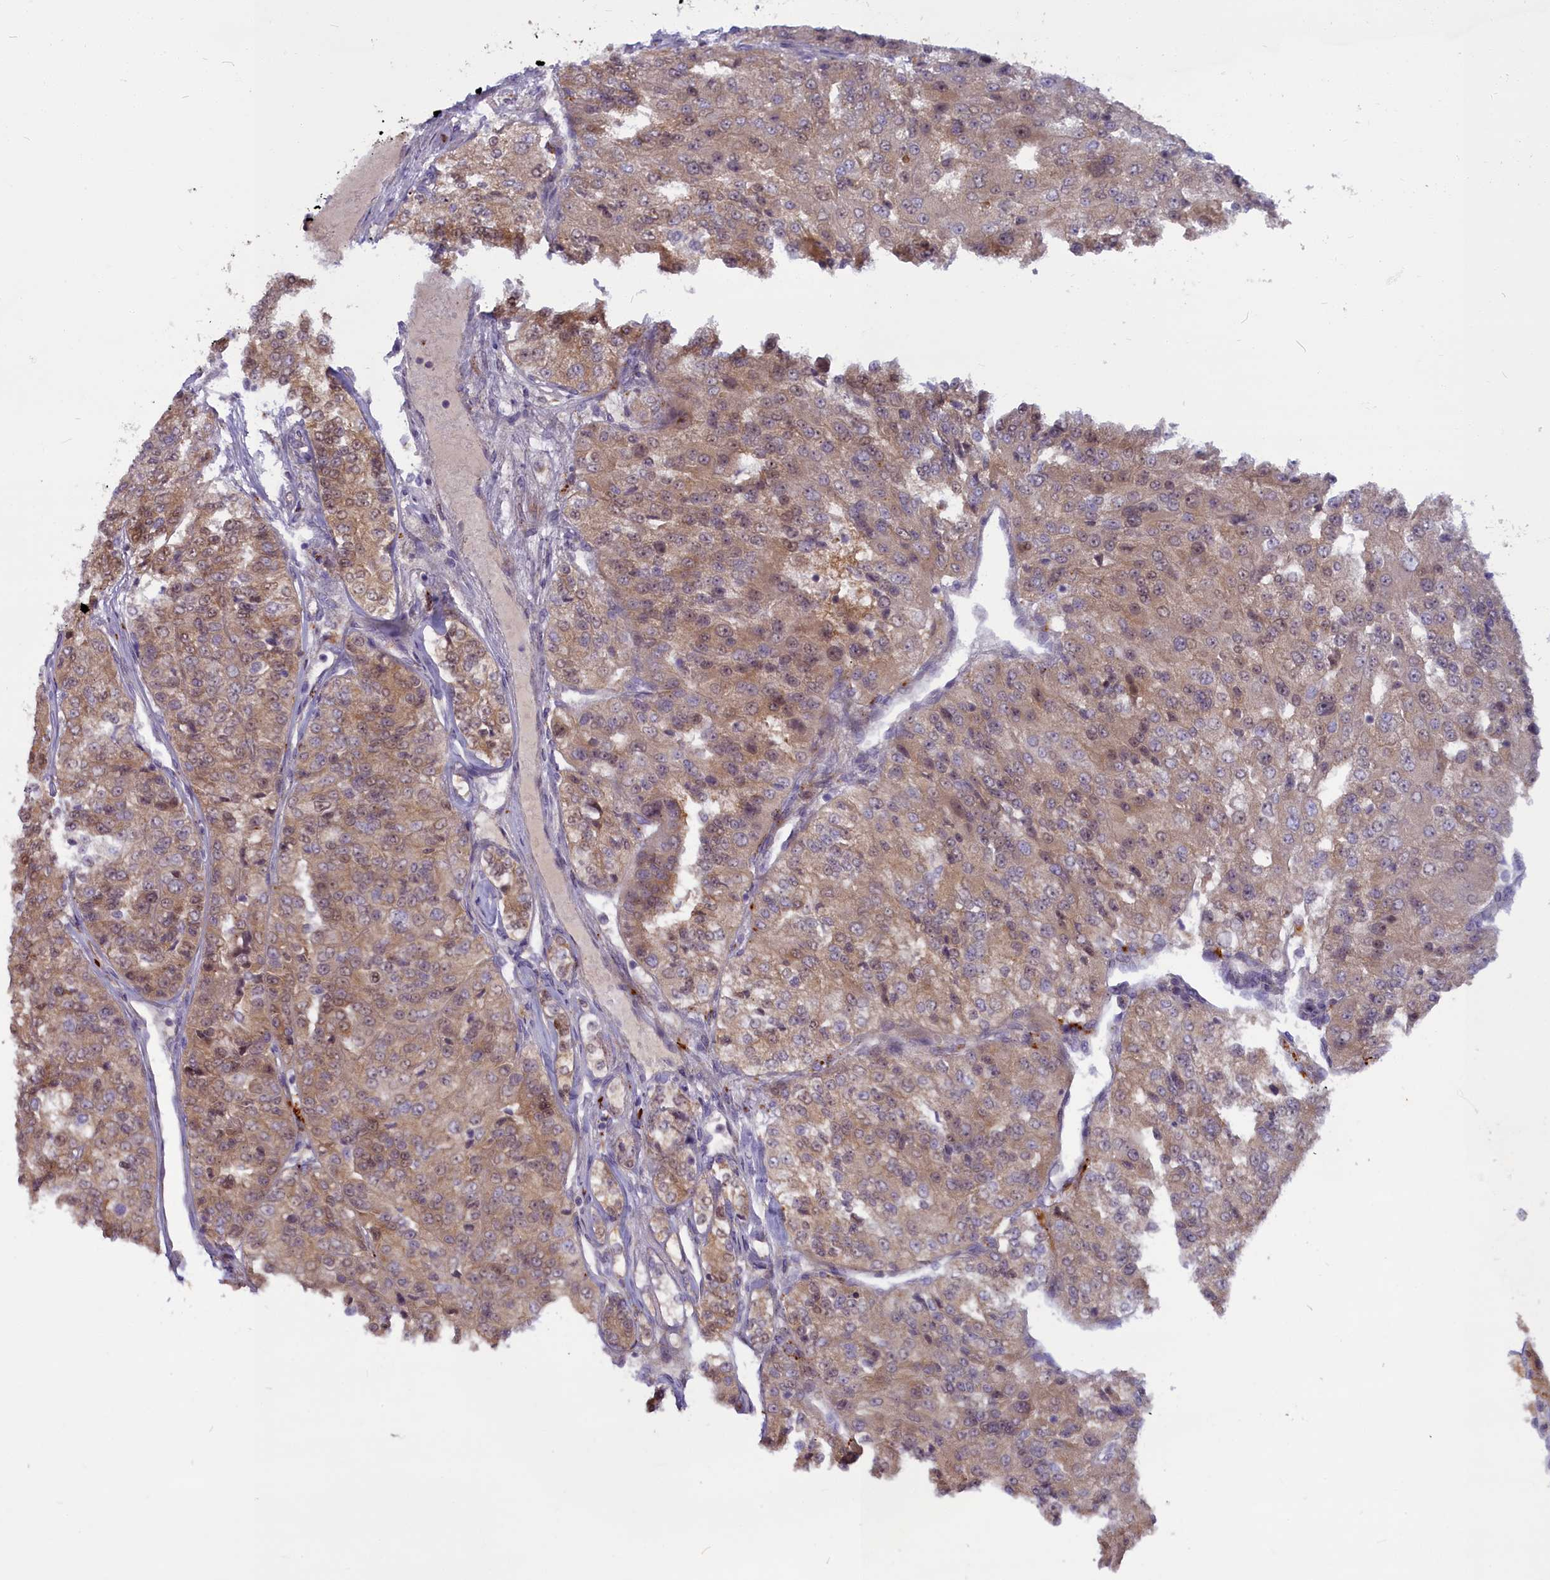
{"staining": {"intensity": "moderate", "quantity": ">75%", "location": "cytoplasmic/membranous,nuclear"}, "tissue": "renal cancer", "cell_type": "Tumor cells", "image_type": "cancer", "snomed": [{"axis": "morphology", "description": "Adenocarcinoma, NOS"}, {"axis": "topography", "description": "Kidney"}], "caption": "Moderate cytoplasmic/membranous and nuclear staining for a protein is present in about >75% of tumor cells of renal cancer using immunohistochemistry.", "gene": "FCSK", "patient": {"sex": "female", "age": 63}}